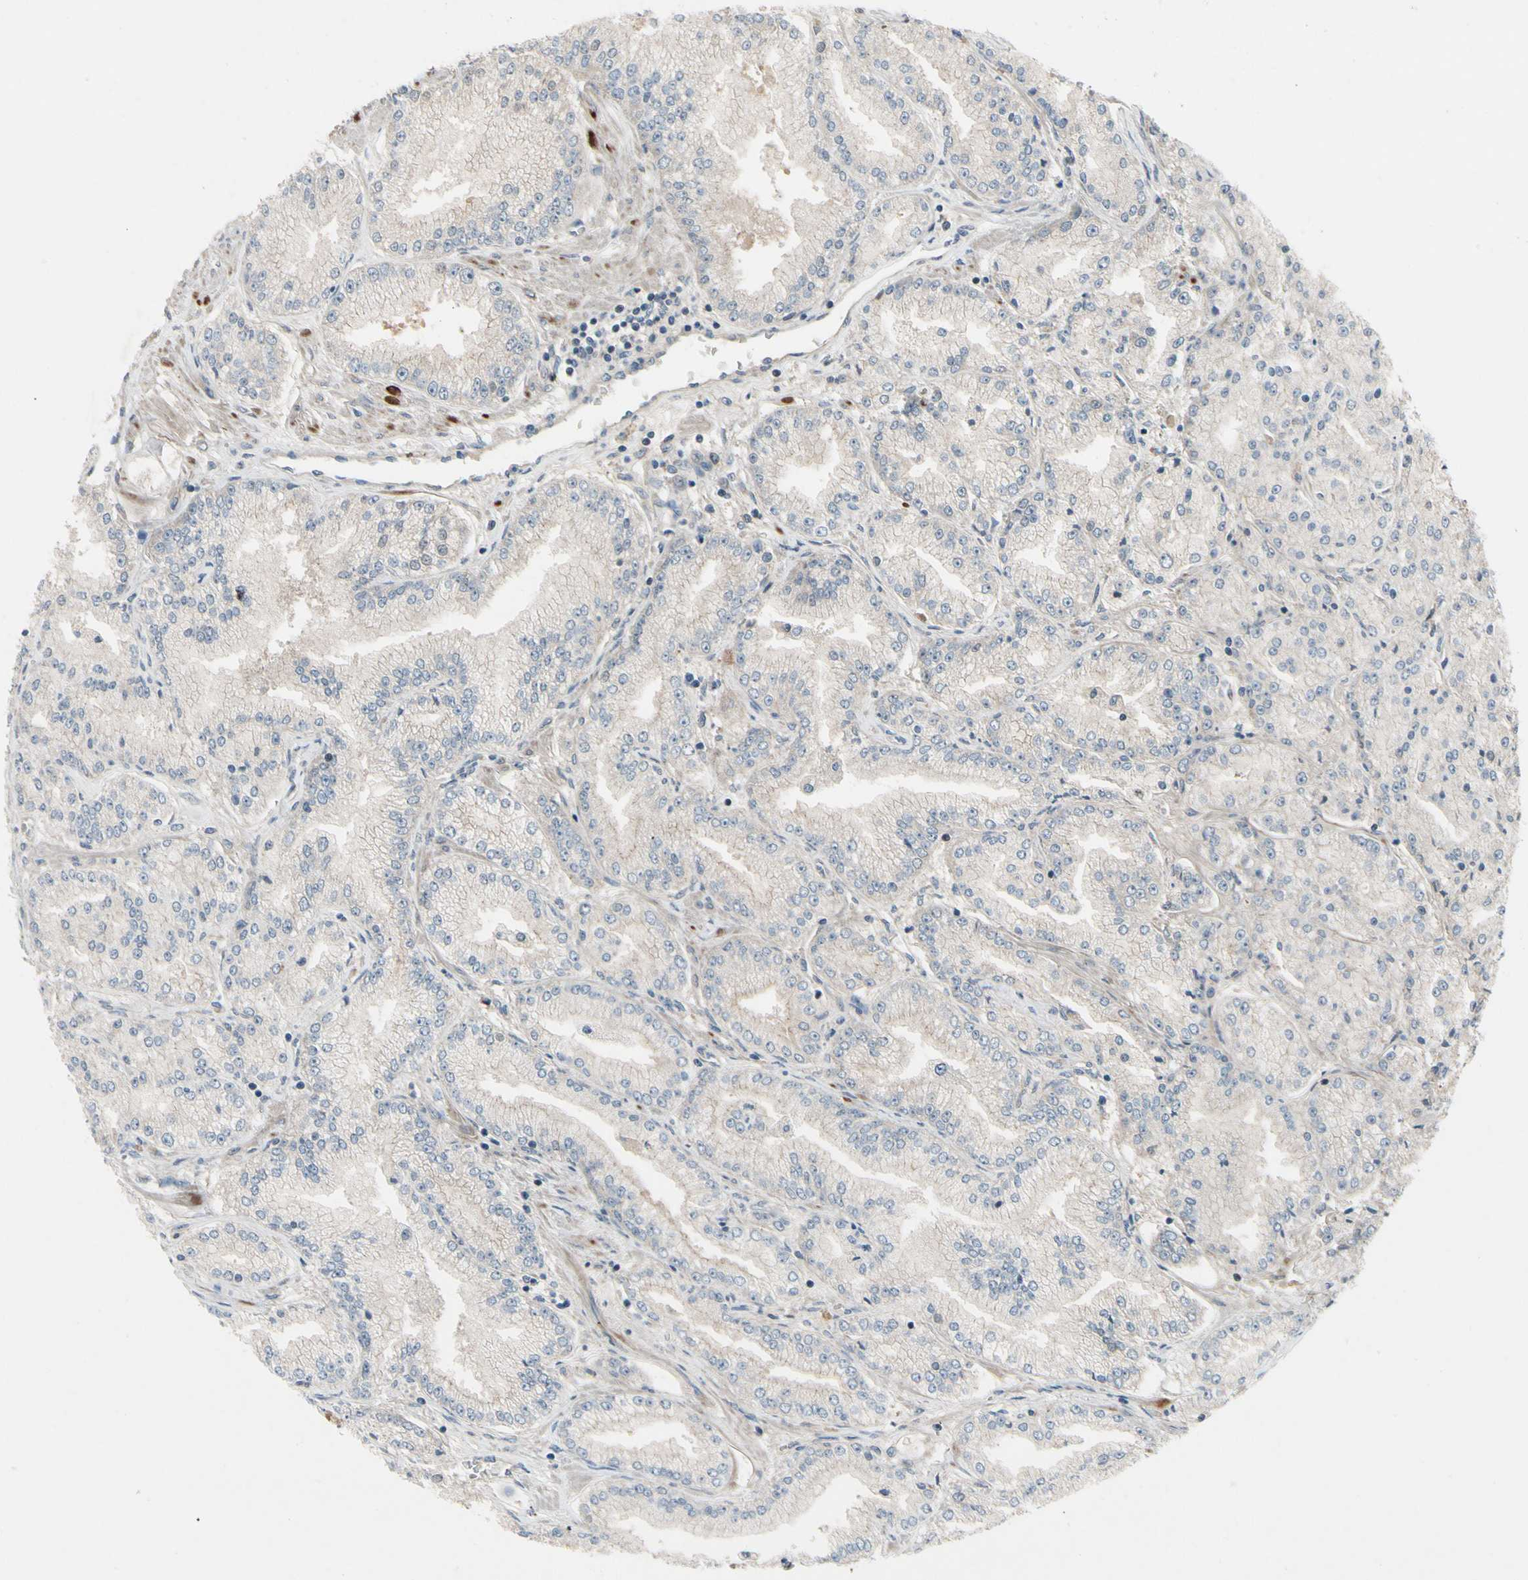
{"staining": {"intensity": "negative", "quantity": "none", "location": "none"}, "tissue": "prostate cancer", "cell_type": "Tumor cells", "image_type": "cancer", "snomed": [{"axis": "morphology", "description": "Adenocarcinoma, High grade"}, {"axis": "topography", "description": "Prostate"}], "caption": "Tumor cells are negative for brown protein staining in prostate adenocarcinoma (high-grade).", "gene": "ICAM5", "patient": {"sex": "male", "age": 61}}